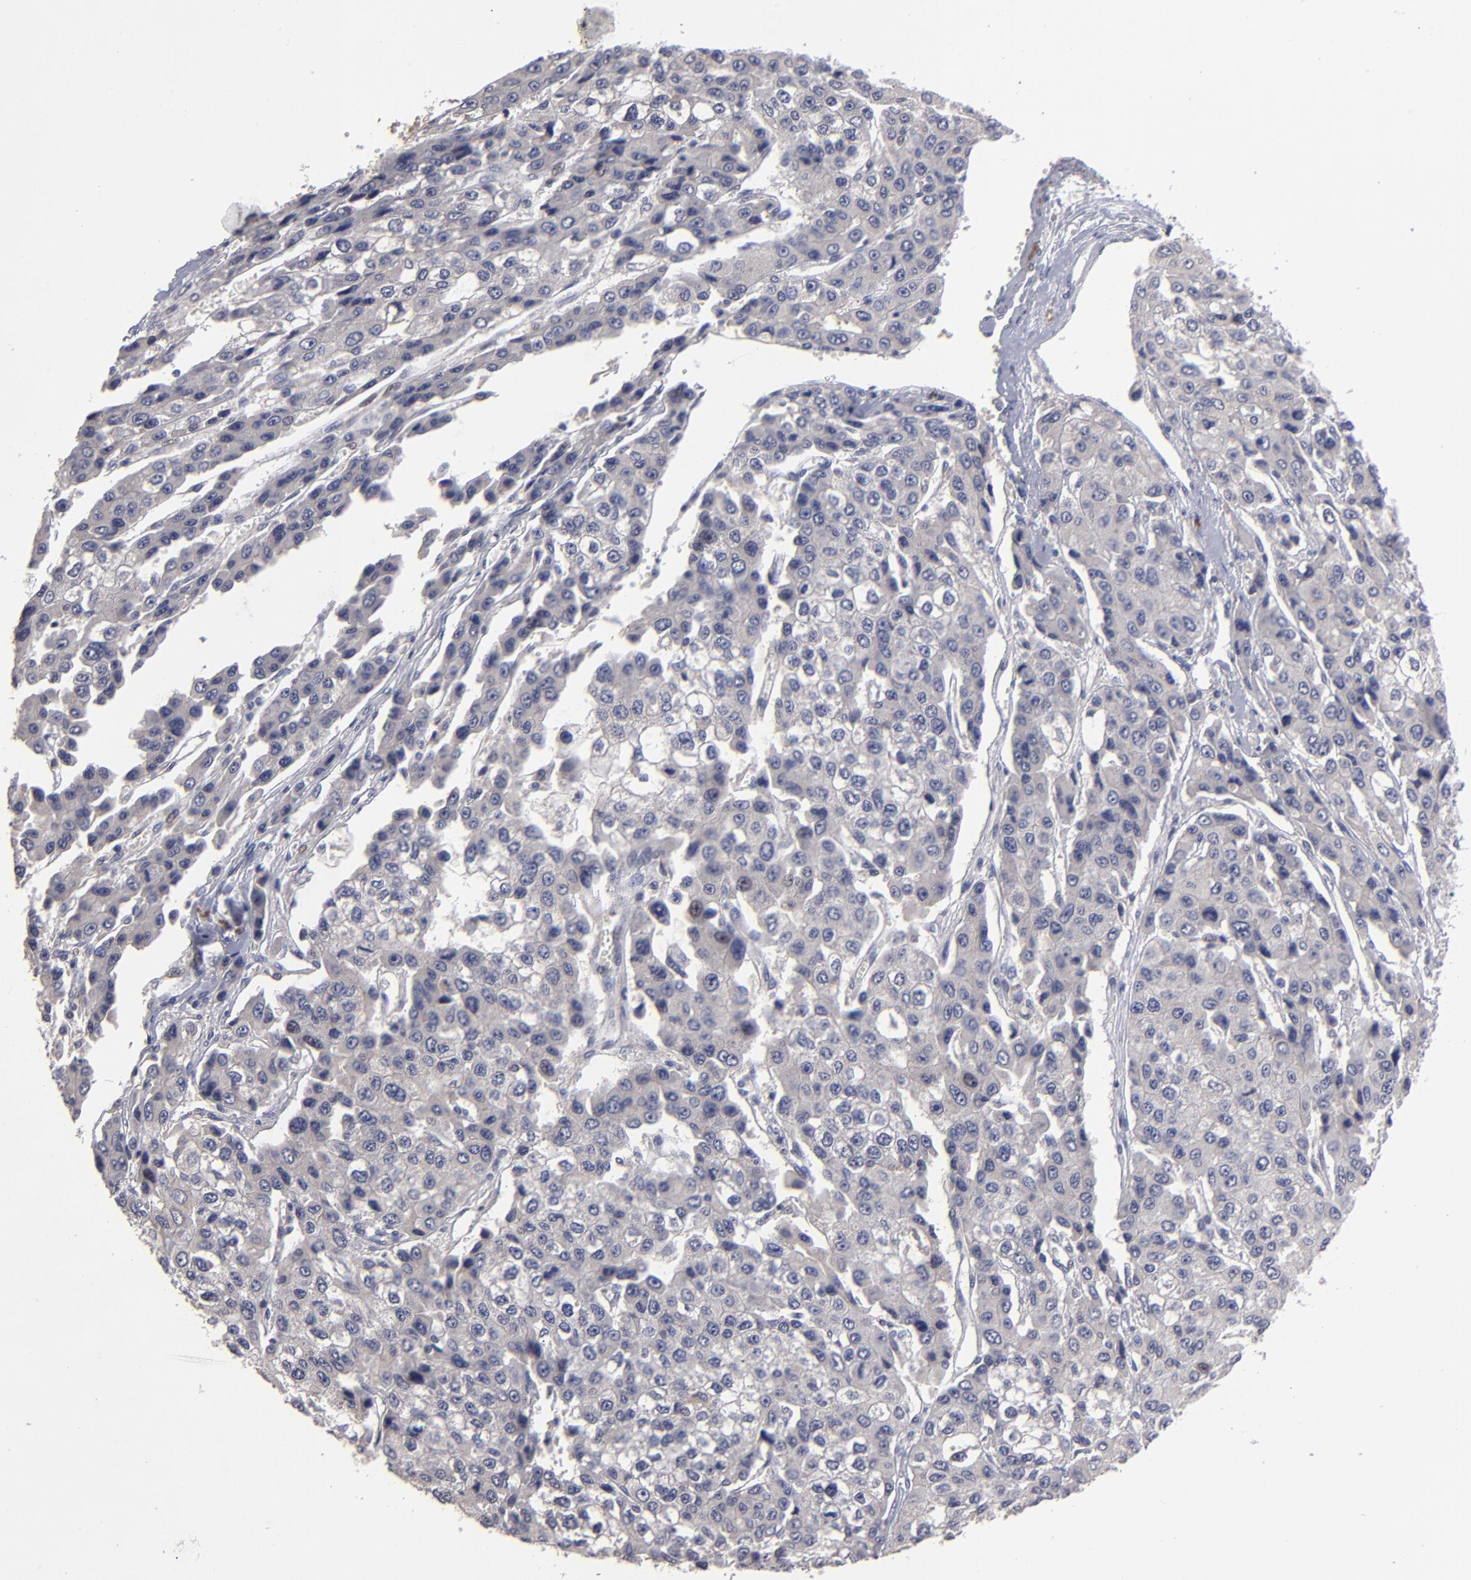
{"staining": {"intensity": "negative", "quantity": "none", "location": "none"}, "tissue": "liver cancer", "cell_type": "Tumor cells", "image_type": "cancer", "snomed": [{"axis": "morphology", "description": "Carcinoma, Hepatocellular, NOS"}, {"axis": "topography", "description": "Liver"}], "caption": "This is an immunohistochemistry micrograph of liver hepatocellular carcinoma. There is no positivity in tumor cells.", "gene": "GPM6B", "patient": {"sex": "female", "age": 66}}